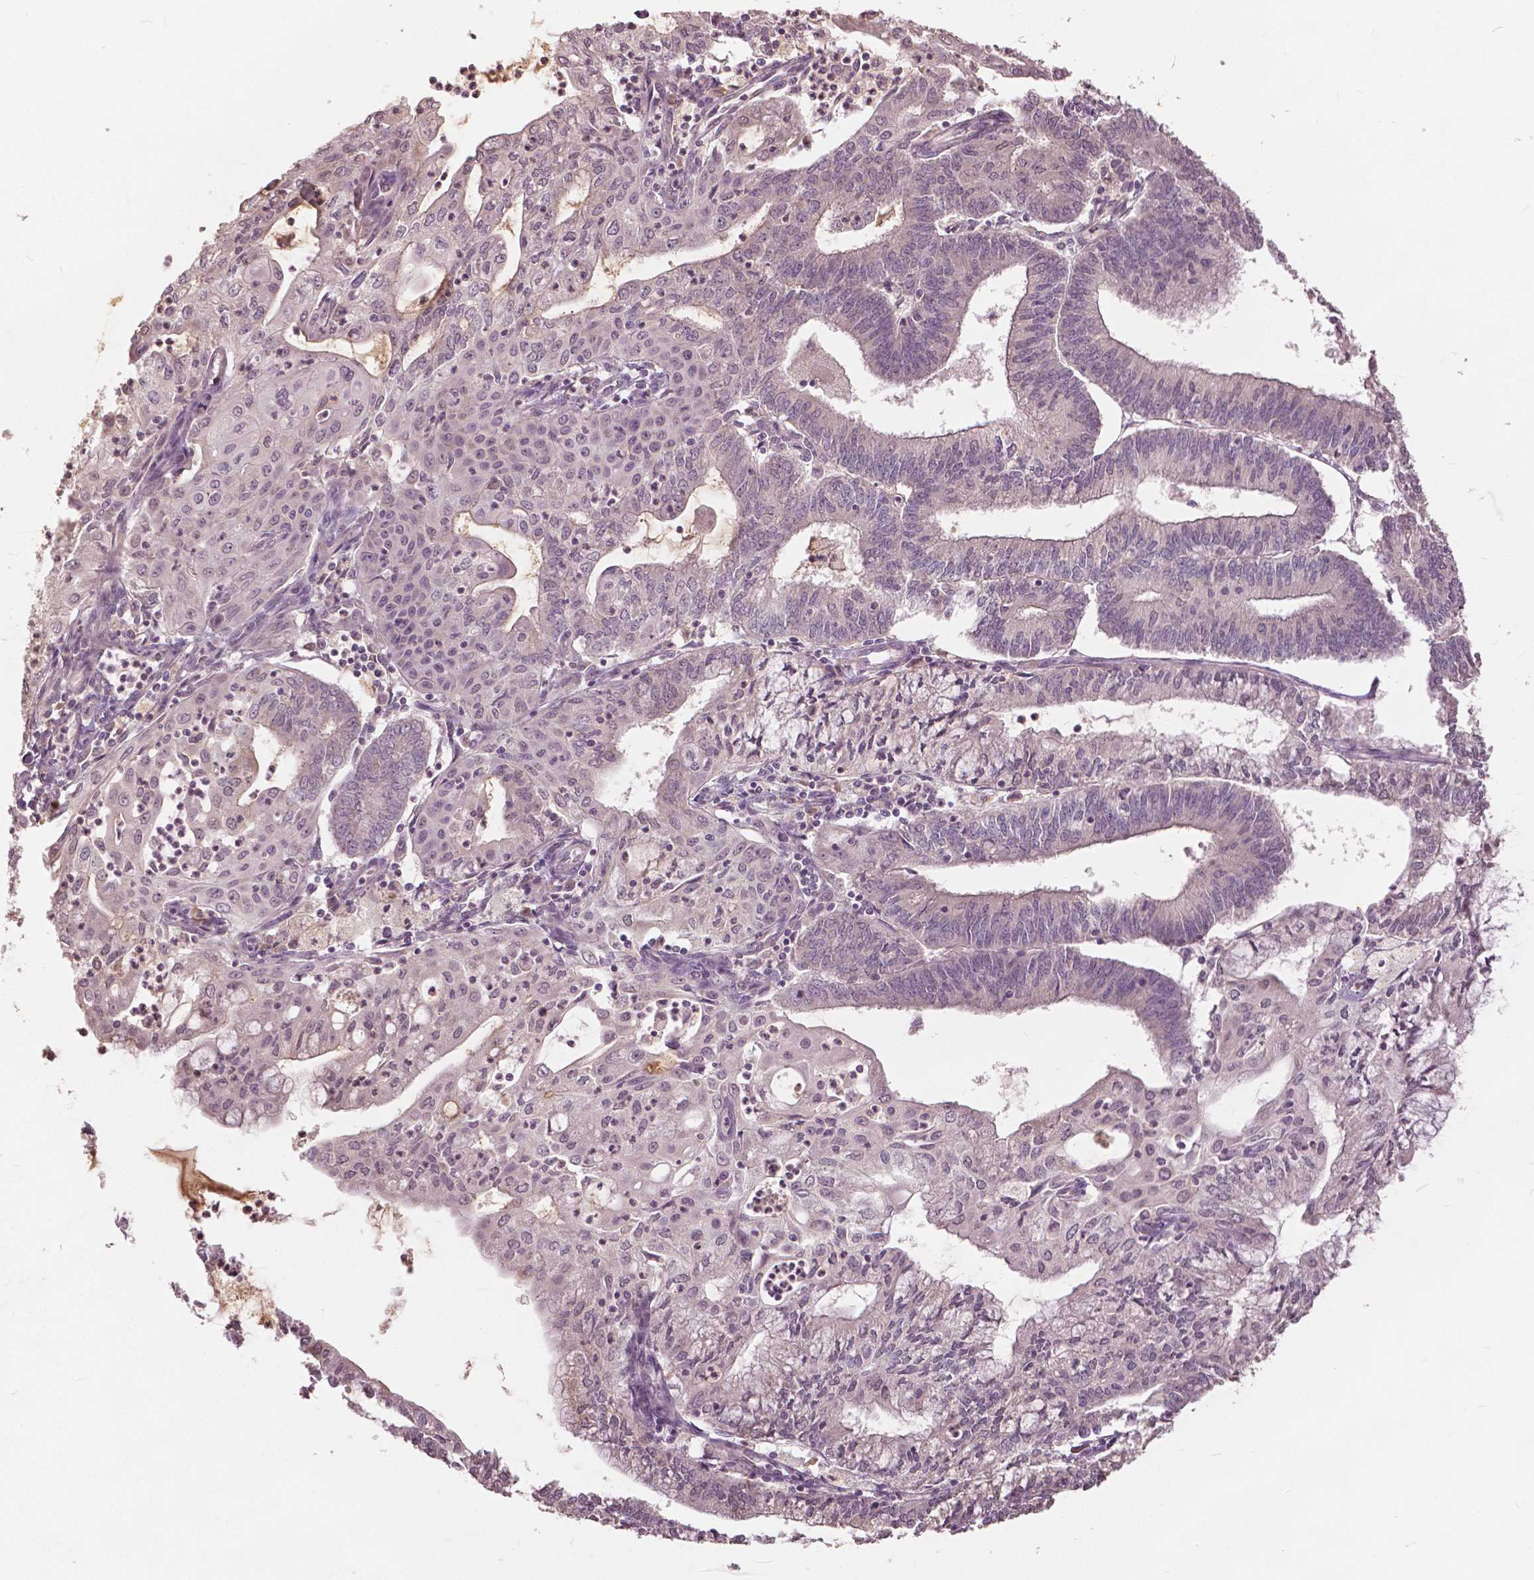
{"staining": {"intensity": "negative", "quantity": "none", "location": "none"}, "tissue": "endometrial cancer", "cell_type": "Tumor cells", "image_type": "cancer", "snomed": [{"axis": "morphology", "description": "Adenocarcinoma, NOS"}, {"axis": "topography", "description": "Endometrium"}], "caption": "DAB immunohistochemical staining of endometrial cancer (adenocarcinoma) shows no significant expression in tumor cells.", "gene": "ANGPTL4", "patient": {"sex": "female", "age": 61}}